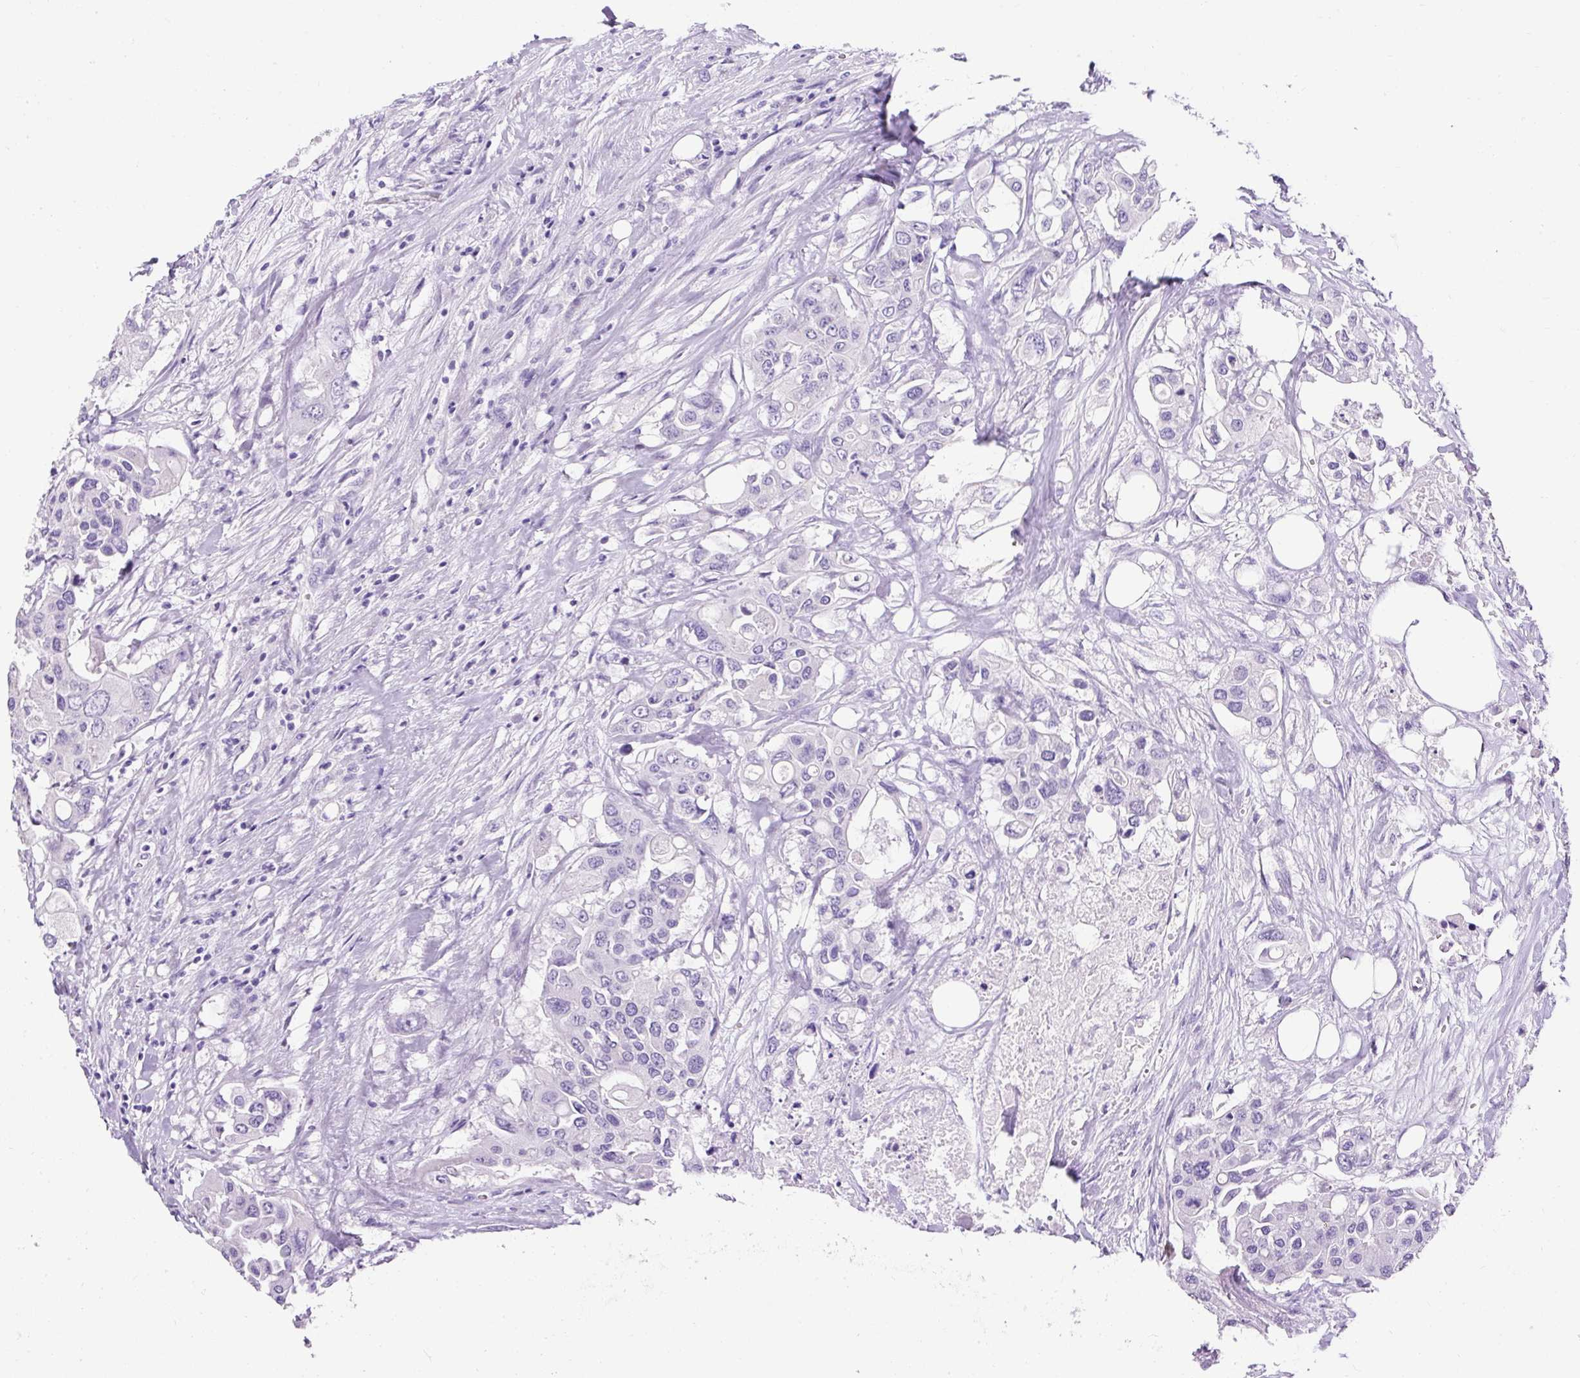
{"staining": {"intensity": "negative", "quantity": "none", "location": "none"}, "tissue": "colorectal cancer", "cell_type": "Tumor cells", "image_type": "cancer", "snomed": [{"axis": "morphology", "description": "Adenocarcinoma, NOS"}, {"axis": "topography", "description": "Colon"}], "caption": "IHC of human adenocarcinoma (colorectal) exhibits no staining in tumor cells.", "gene": "C2CD4C", "patient": {"sex": "male", "age": 77}}